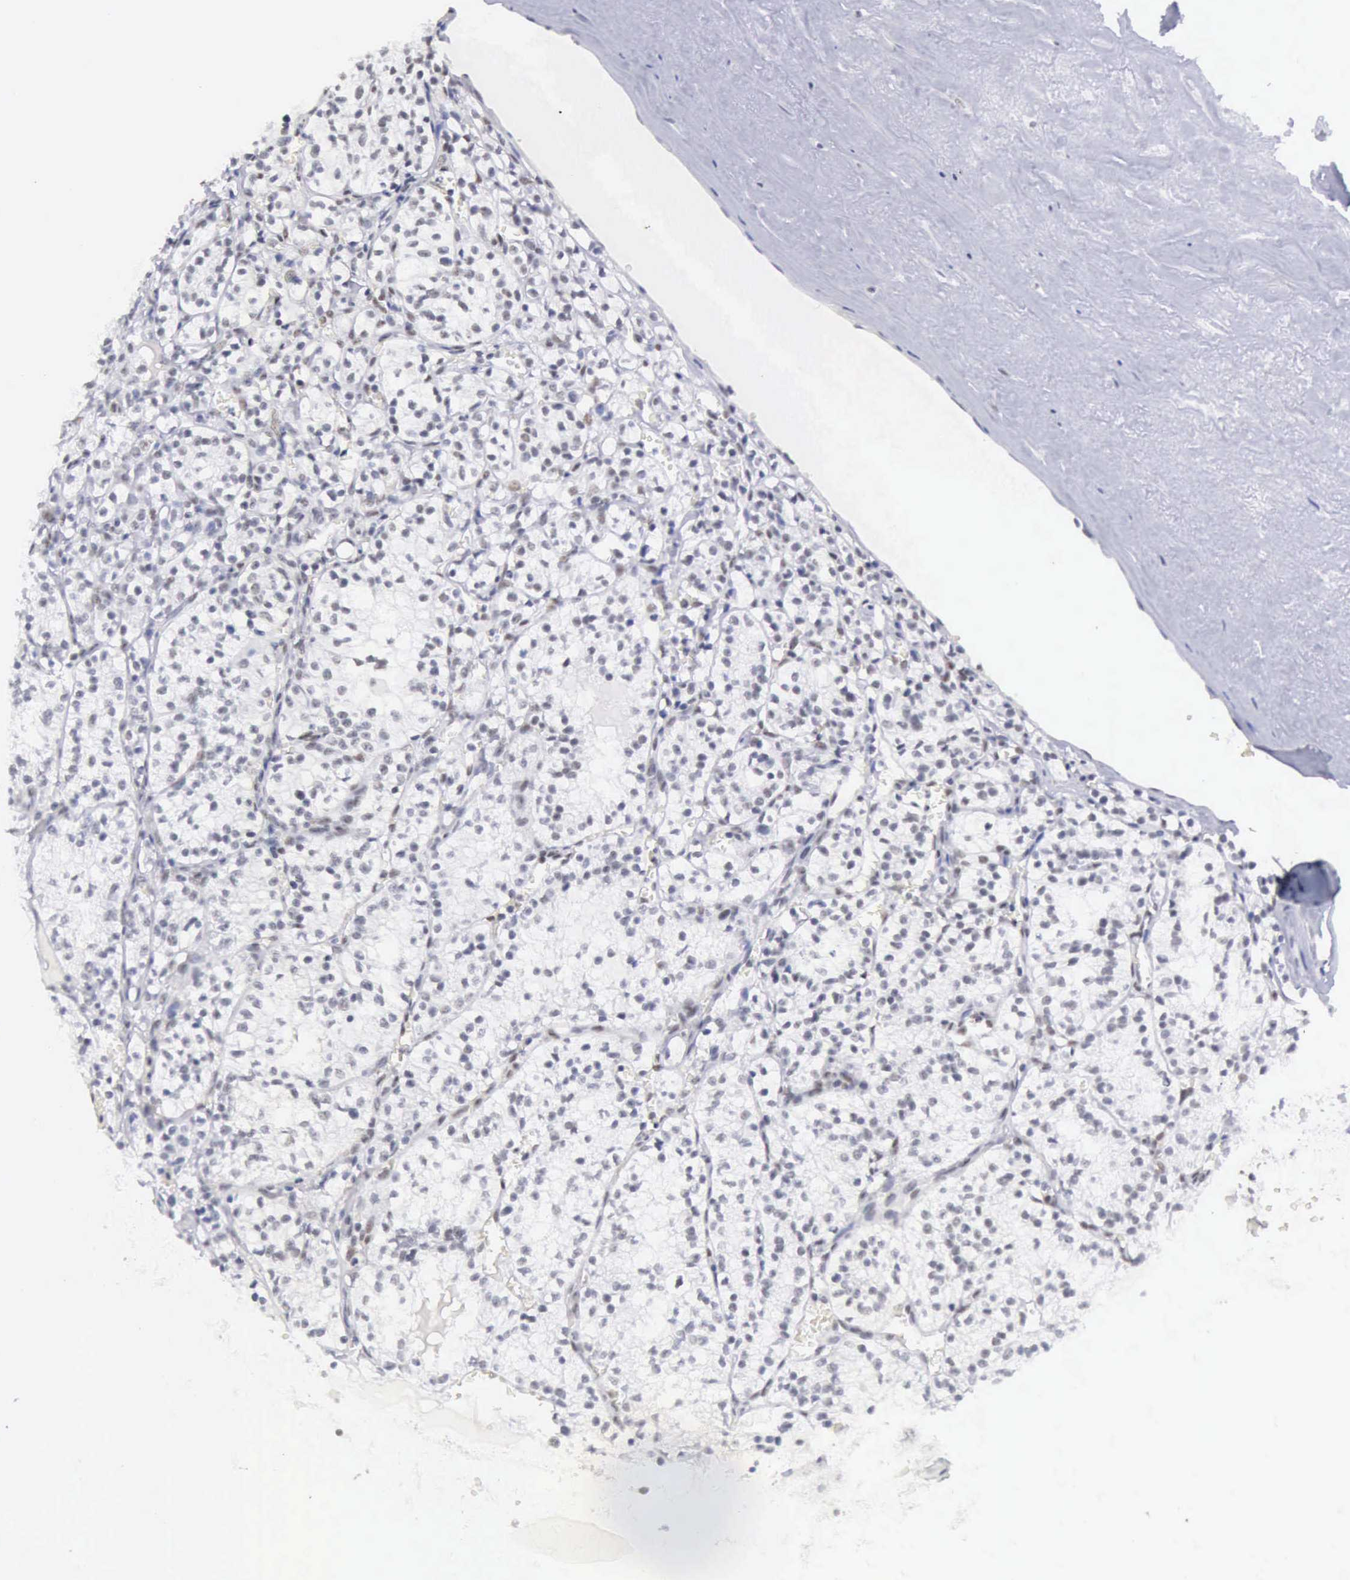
{"staining": {"intensity": "weak", "quantity": "25%-75%", "location": "nuclear"}, "tissue": "renal cancer", "cell_type": "Tumor cells", "image_type": "cancer", "snomed": [{"axis": "morphology", "description": "Adenocarcinoma, NOS"}, {"axis": "topography", "description": "Kidney"}], "caption": "A high-resolution micrograph shows immunohistochemistry staining of renal cancer, which displays weak nuclear positivity in approximately 25%-75% of tumor cells. (brown staining indicates protein expression, while blue staining denotes nuclei).", "gene": "EP300", "patient": {"sex": "male", "age": 61}}